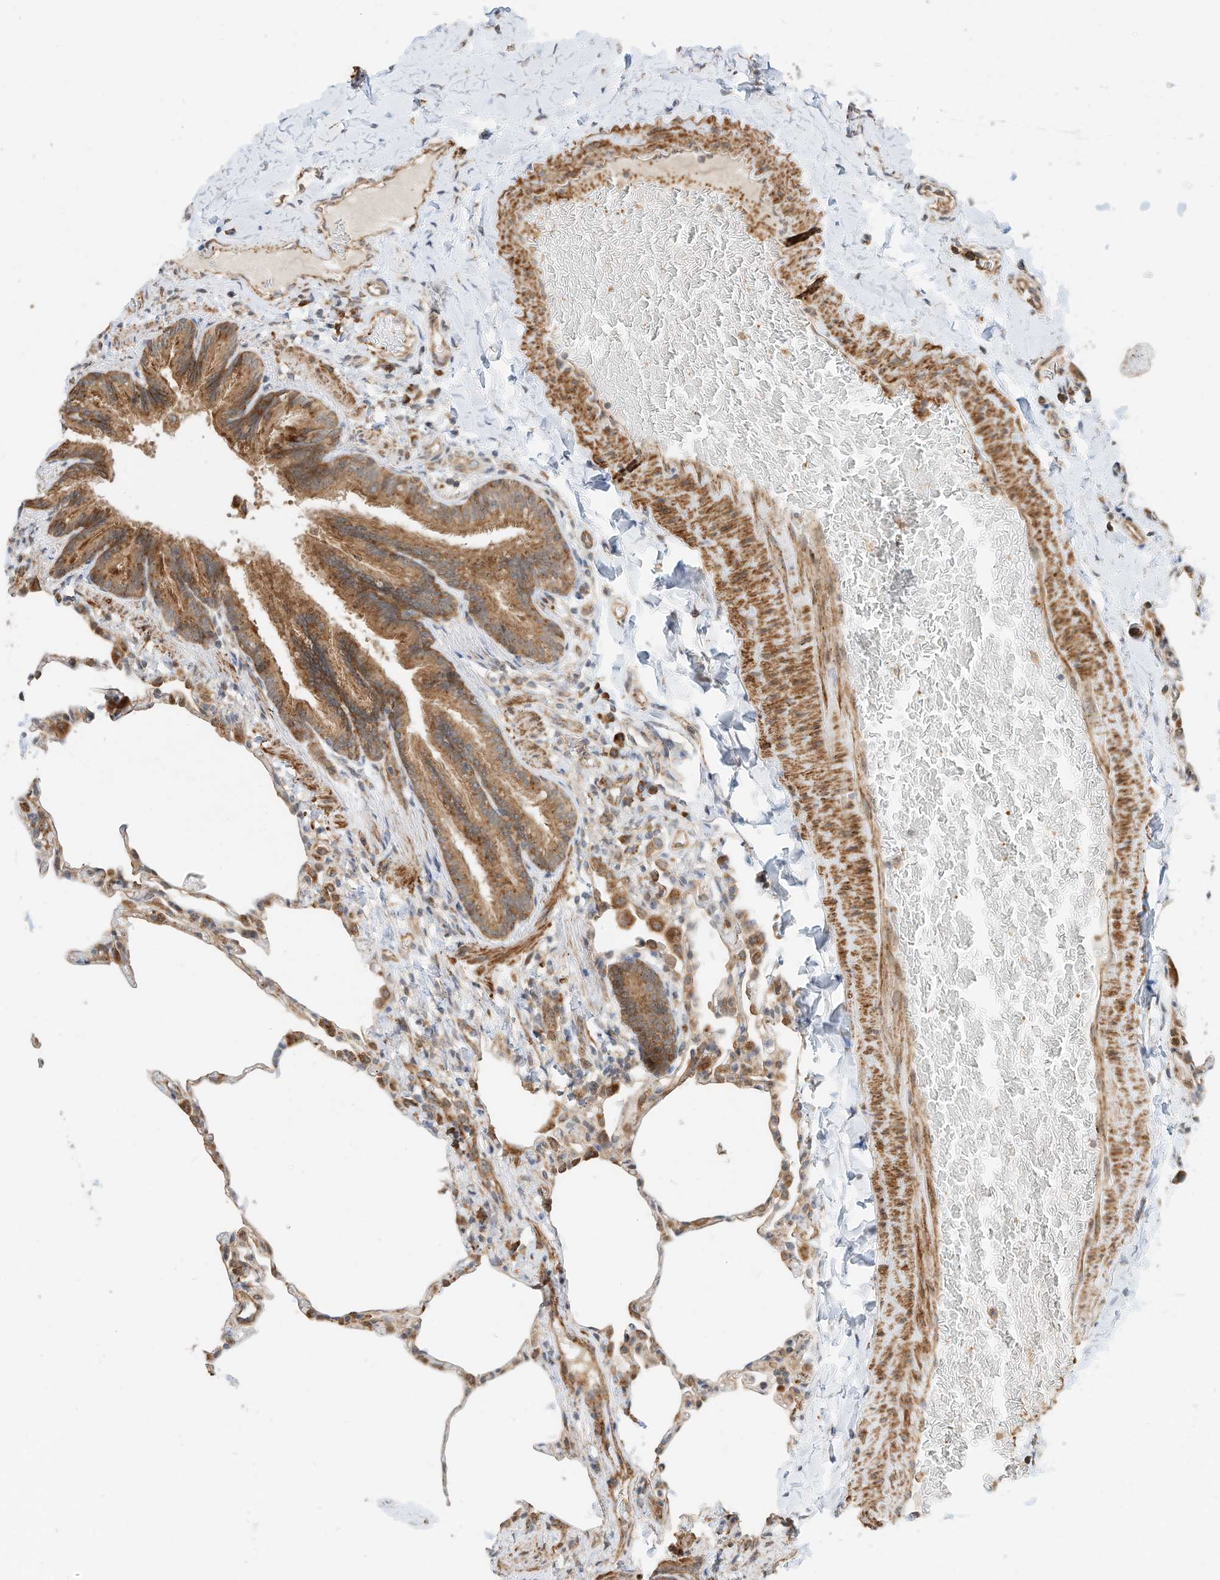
{"staining": {"intensity": "moderate", "quantity": ">75%", "location": "cytoplasmic/membranous"}, "tissue": "lung", "cell_type": "Alveolar cells", "image_type": "normal", "snomed": [{"axis": "morphology", "description": "Normal tissue, NOS"}, {"axis": "topography", "description": "Lung"}], "caption": "The immunohistochemical stain highlights moderate cytoplasmic/membranous positivity in alveolar cells of normal lung.", "gene": "CPAMD8", "patient": {"sex": "male", "age": 20}}